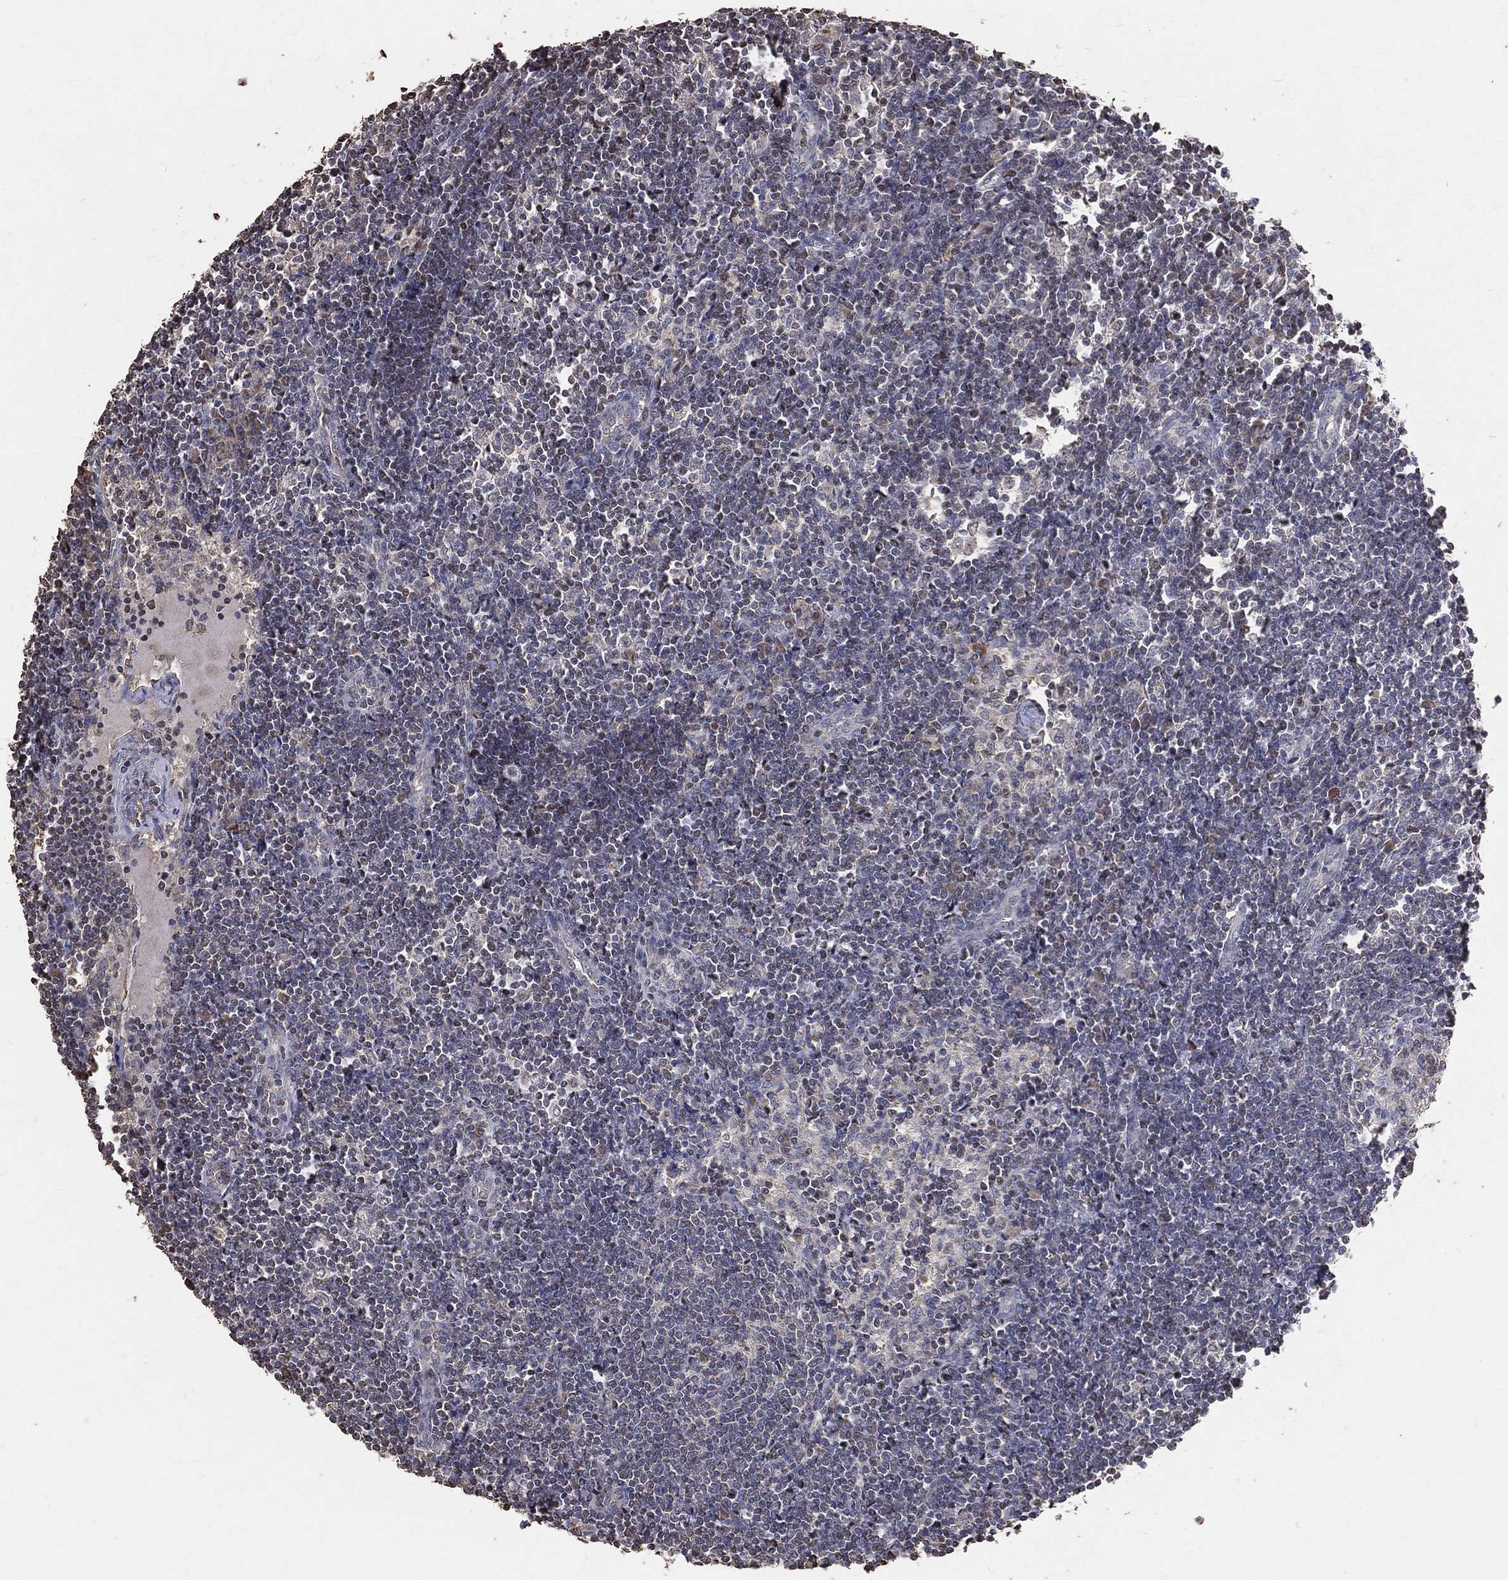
{"staining": {"intensity": "negative", "quantity": "none", "location": "none"}, "tissue": "lymph node", "cell_type": "Germinal center cells", "image_type": "normal", "snomed": [{"axis": "morphology", "description": "Normal tissue, NOS"}, {"axis": "morphology", "description": "Adenocarcinoma, NOS"}, {"axis": "topography", "description": "Lymph node"}, {"axis": "topography", "description": "Pancreas"}], "caption": "Germinal center cells are negative for brown protein staining in normal lymph node. (Stains: DAB immunohistochemistry with hematoxylin counter stain, Microscopy: brightfield microscopy at high magnification).", "gene": "LY6K", "patient": {"sex": "female", "age": 58}}